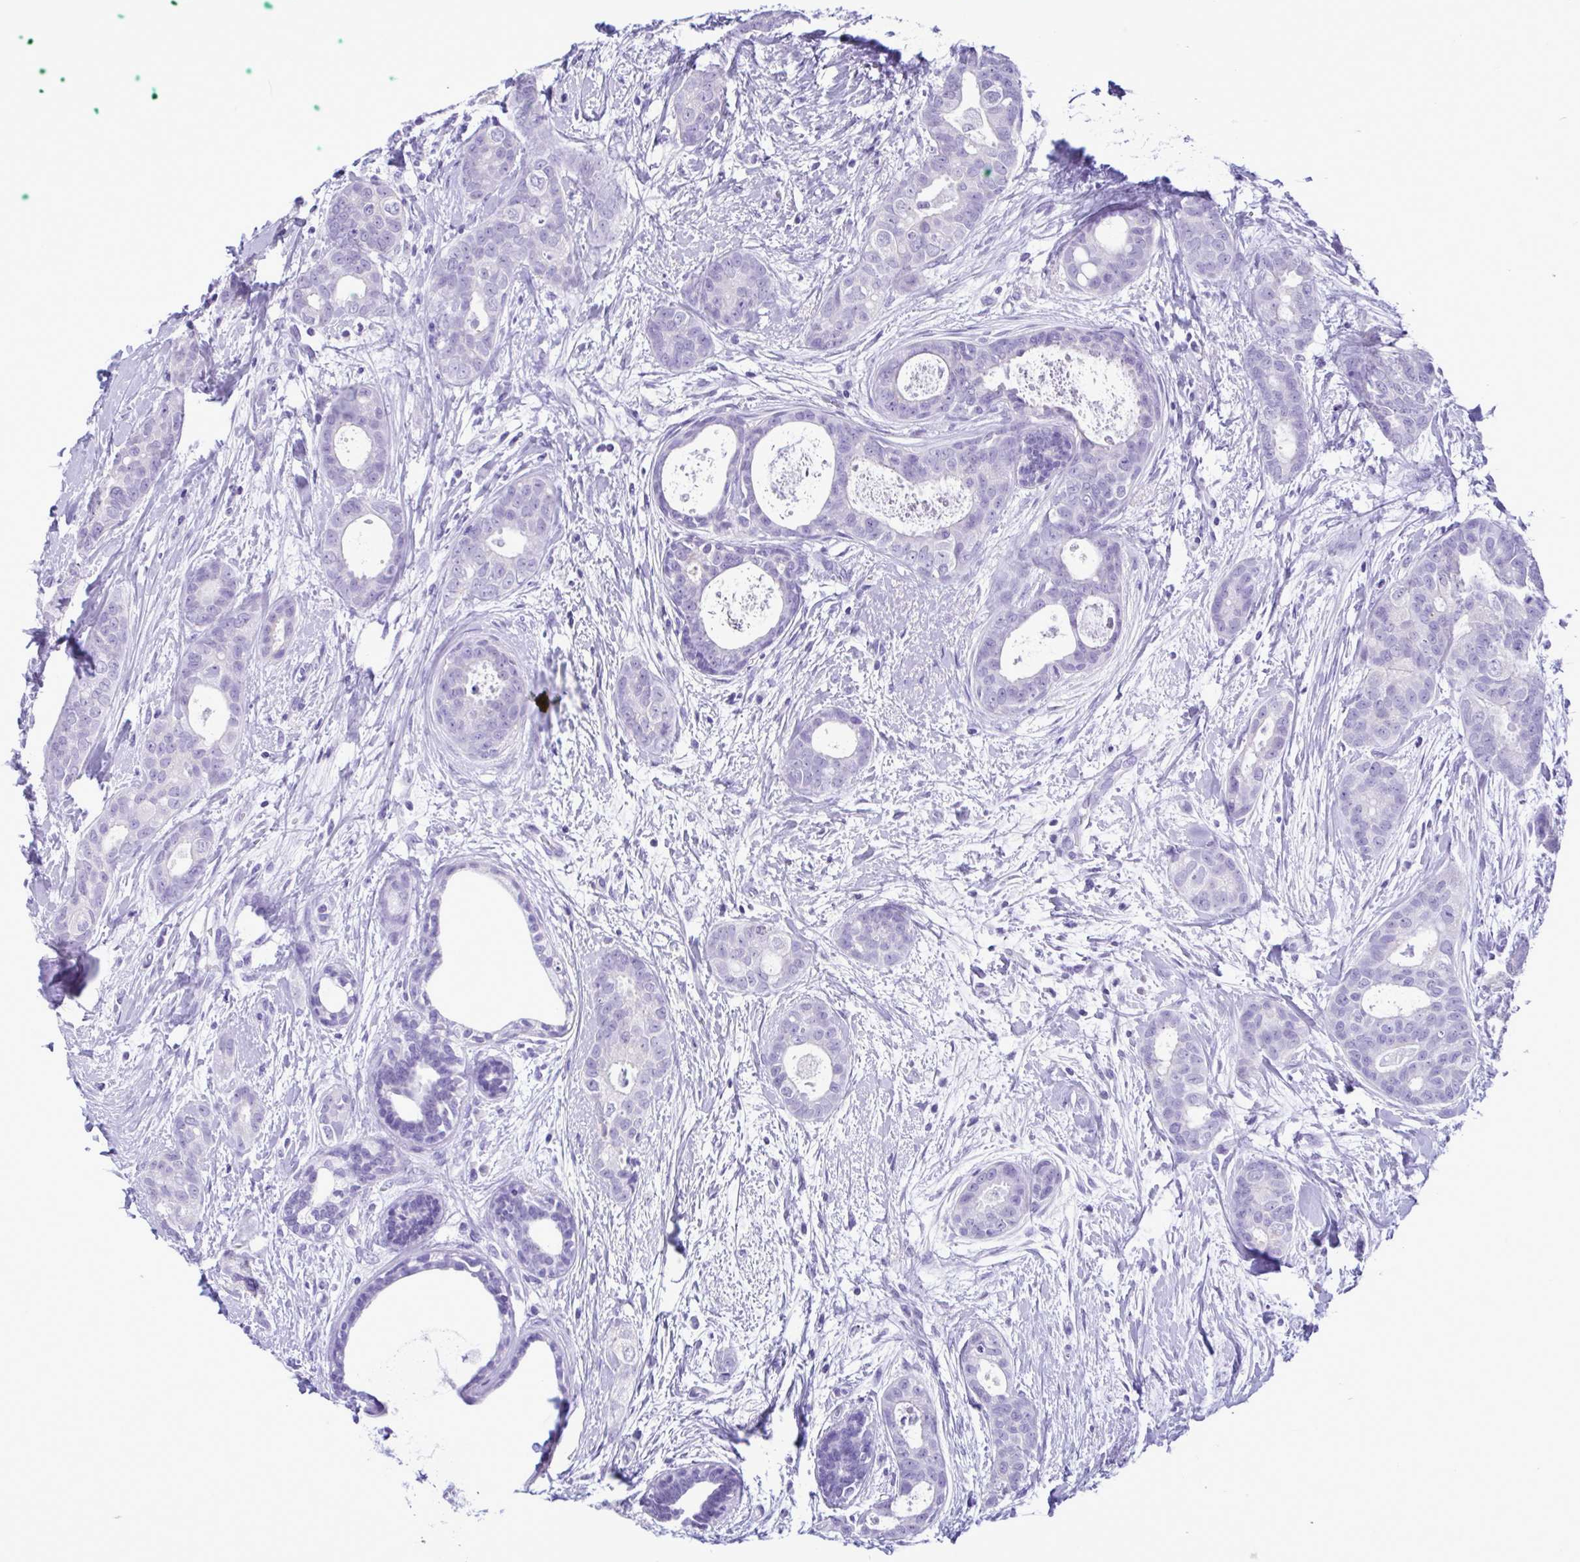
{"staining": {"intensity": "negative", "quantity": "none", "location": "none"}, "tissue": "breast cancer", "cell_type": "Tumor cells", "image_type": "cancer", "snomed": [{"axis": "morphology", "description": "Duct carcinoma"}, {"axis": "topography", "description": "Breast"}], "caption": "Immunohistochemistry micrograph of human invasive ductal carcinoma (breast) stained for a protein (brown), which displays no staining in tumor cells. (DAB IHC with hematoxylin counter stain).", "gene": "CBY2", "patient": {"sex": "female", "age": 45}}